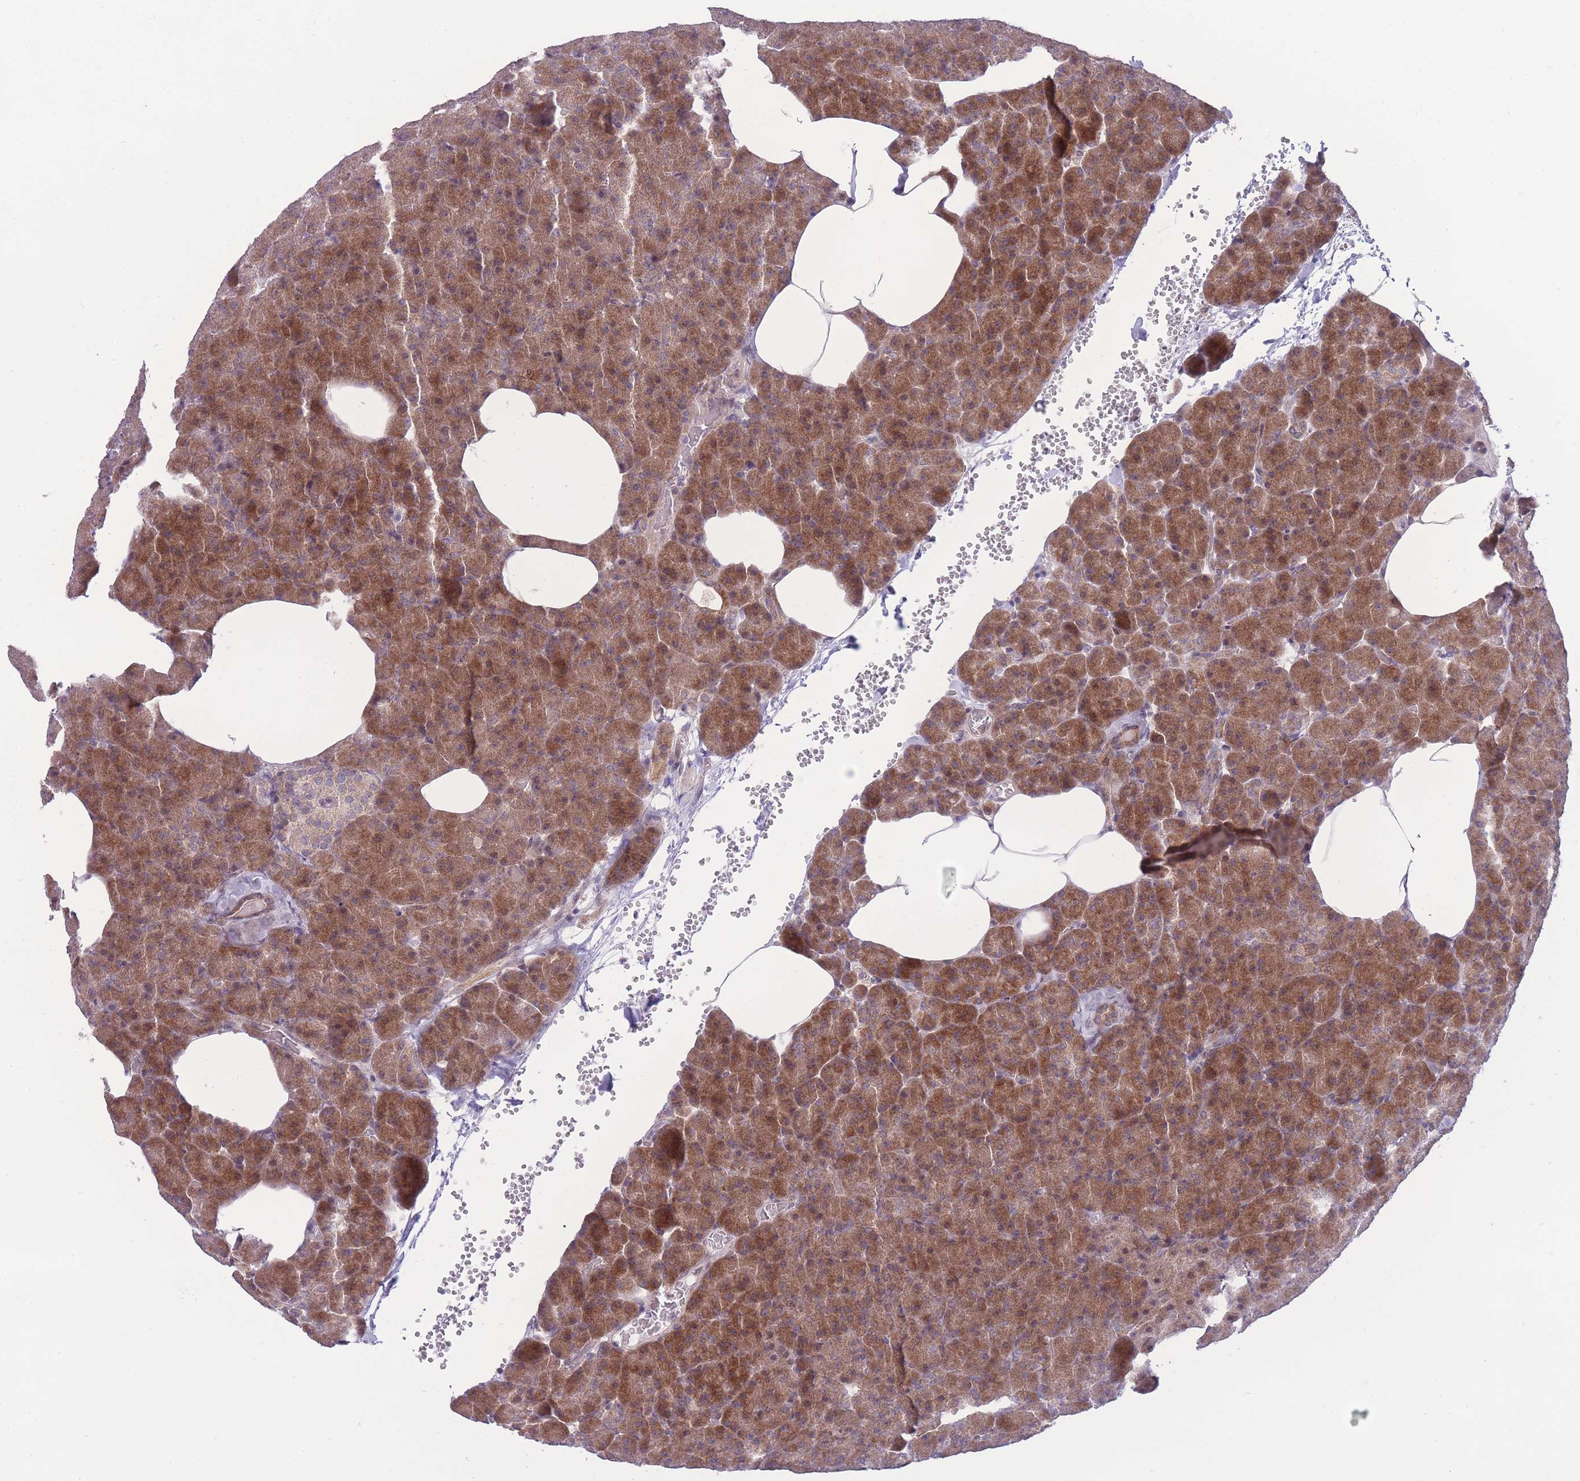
{"staining": {"intensity": "moderate", "quantity": ">75%", "location": "cytoplasmic/membranous"}, "tissue": "pancreas", "cell_type": "Exocrine glandular cells", "image_type": "normal", "snomed": [{"axis": "morphology", "description": "Normal tissue, NOS"}, {"axis": "morphology", "description": "Carcinoid, malignant, NOS"}, {"axis": "topography", "description": "Pancreas"}], "caption": "There is medium levels of moderate cytoplasmic/membranous positivity in exocrine glandular cells of benign pancreas, as demonstrated by immunohistochemical staining (brown color).", "gene": "RIC8A", "patient": {"sex": "female", "age": 35}}